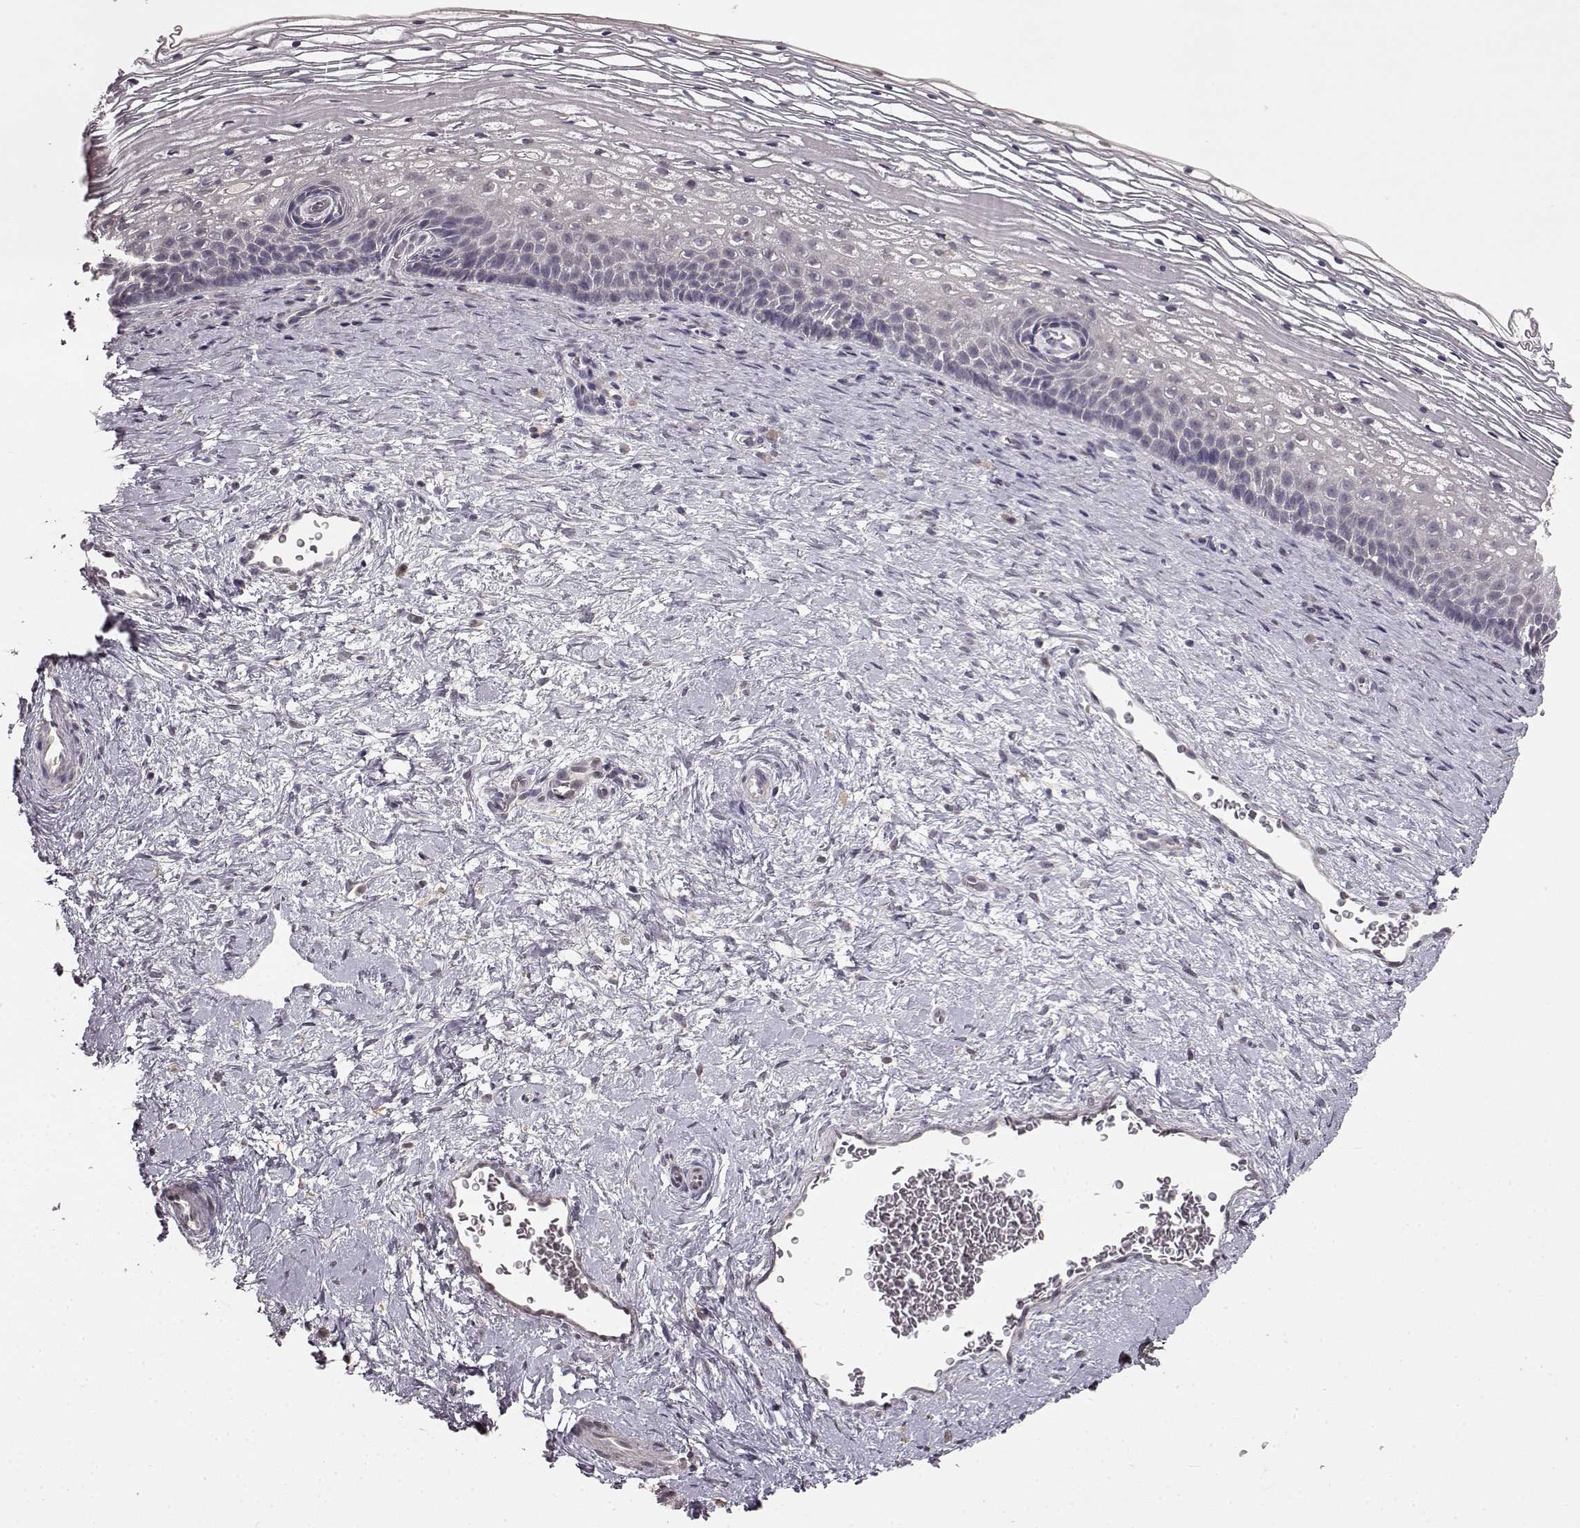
{"staining": {"intensity": "negative", "quantity": "none", "location": "none"}, "tissue": "cervix", "cell_type": "Glandular cells", "image_type": "normal", "snomed": [{"axis": "morphology", "description": "Normal tissue, NOS"}, {"axis": "topography", "description": "Cervix"}], "caption": "The photomicrograph demonstrates no significant expression in glandular cells of cervix. (DAB IHC with hematoxylin counter stain).", "gene": "NTRK2", "patient": {"sex": "female", "age": 34}}